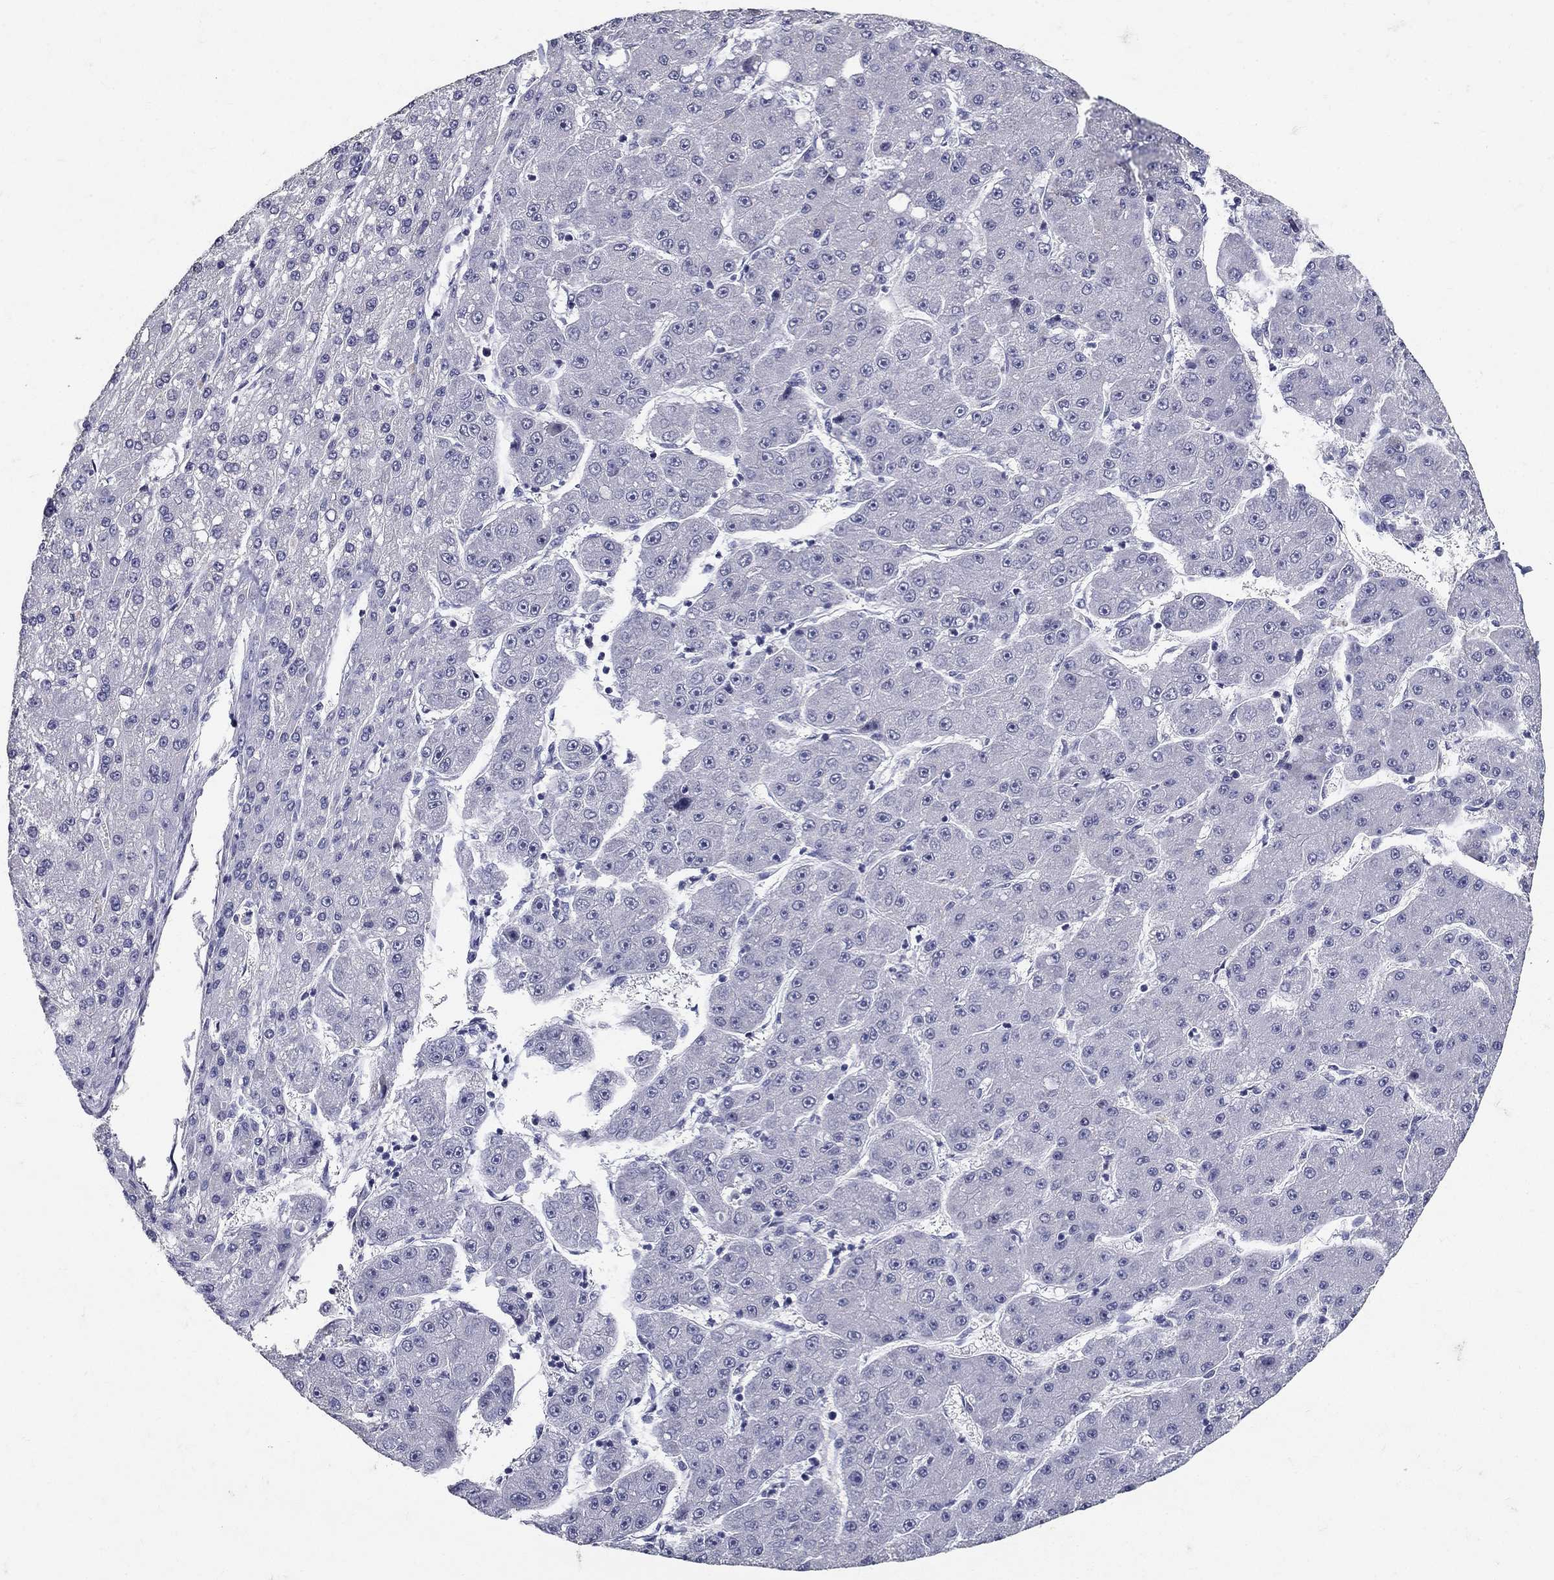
{"staining": {"intensity": "negative", "quantity": "none", "location": "none"}, "tissue": "liver cancer", "cell_type": "Tumor cells", "image_type": "cancer", "snomed": [{"axis": "morphology", "description": "Carcinoma, Hepatocellular, NOS"}, {"axis": "topography", "description": "Liver"}], "caption": "Immunohistochemistry image of liver cancer (hepatocellular carcinoma) stained for a protein (brown), which reveals no positivity in tumor cells. The staining is performed using DAB (3,3'-diaminobenzidine) brown chromogen with nuclei counter-stained in using hematoxylin.", "gene": "POMC", "patient": {"sex": "male", "age": 67}}